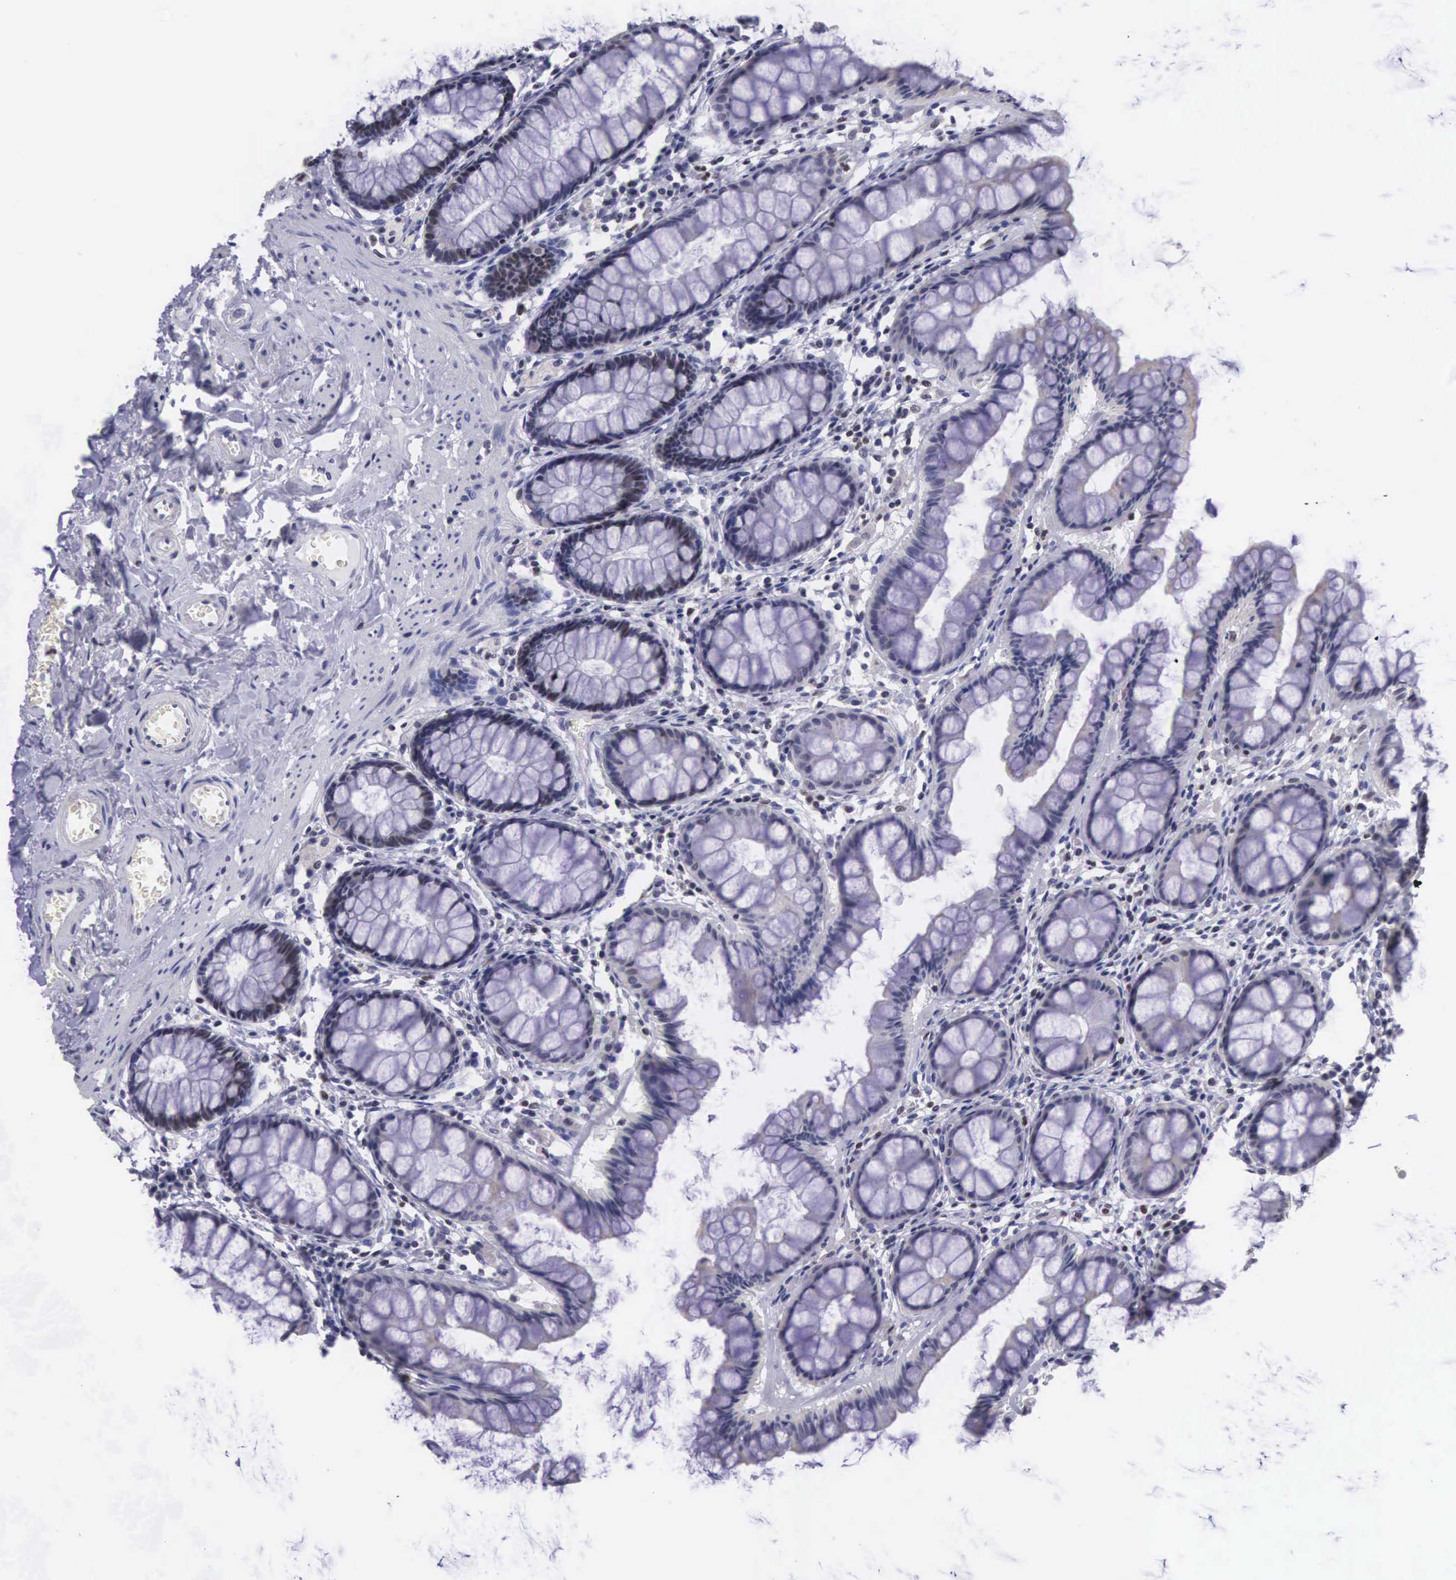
{"staining": {"intensity": "weak", "quantity": "<25%", "location": "nuclear"}, "tissue": "rectum", "cell_type": "Glandular cells", "image_type": "normal", "snomed": [{"axis": "morphology", "description": "Normal tissue, NOS"}, {"axis": "topography", "description": "Rectum"}], "caption": "A histopathology image of rectum stained for a protein shows no brown staining in glandular cells. (DAB immunohistochemistry (IHC), high magnification).", "gene": "VRK1", "patient": {"sex": "male", "age": 86}}